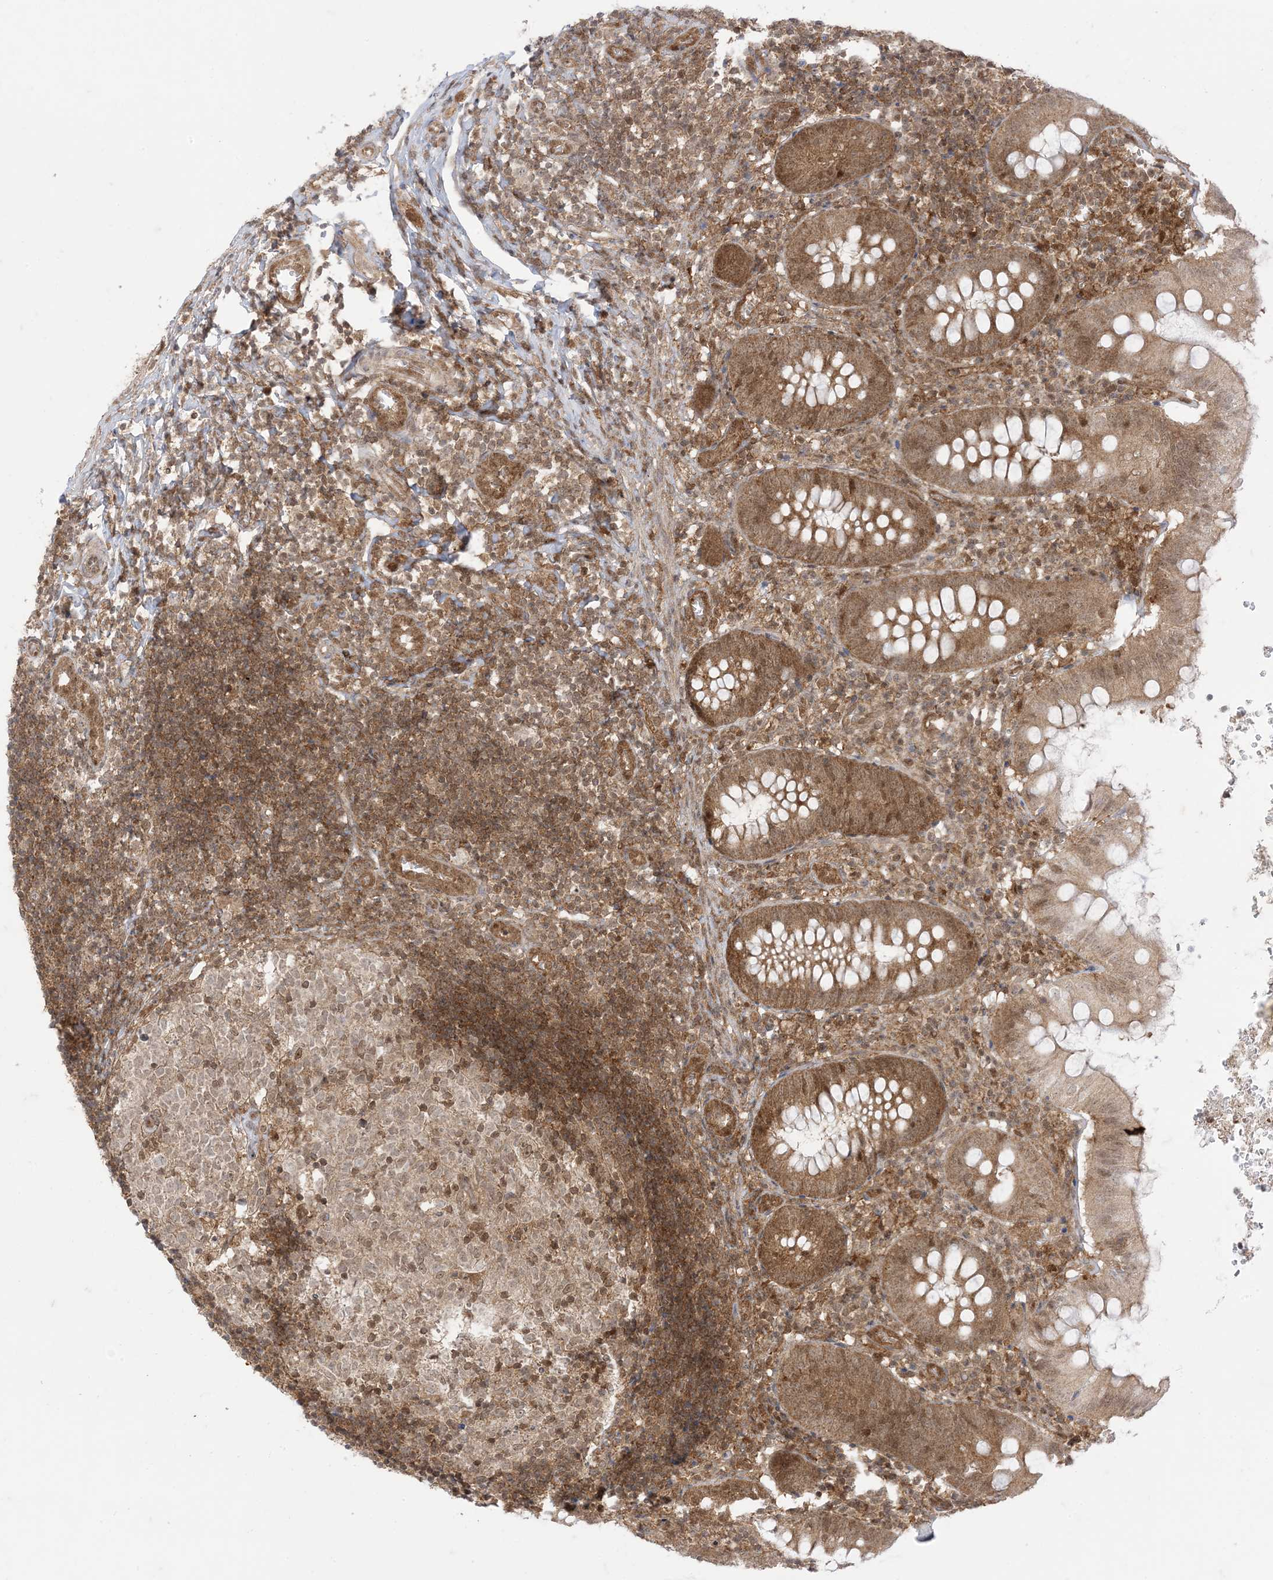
{"staining": {"intensity": "moderate", "quantity": ">75%", "location": "cytoplasmic/membranous,nuclear"}, "tissue": "appendix", "cell_type": "Glandular cells", "image_type": "normal", "snomed": [{"axis": "morphology", "description": "Normal tissue, NOS"}, {"axis": "topography", "description": "Appendix"}], "caption": "A brown stain labels moderate cytoplasmic/membranous,nuclear staining of a protein in glandular cells of normal appendix. The protein of interest is stained brown, and the nuclei are stained in blue (DAB IHC with brightfield microscopy, high magnification).", "gene": "PTPA", "patient": {"sex": "male", "age": 8}}